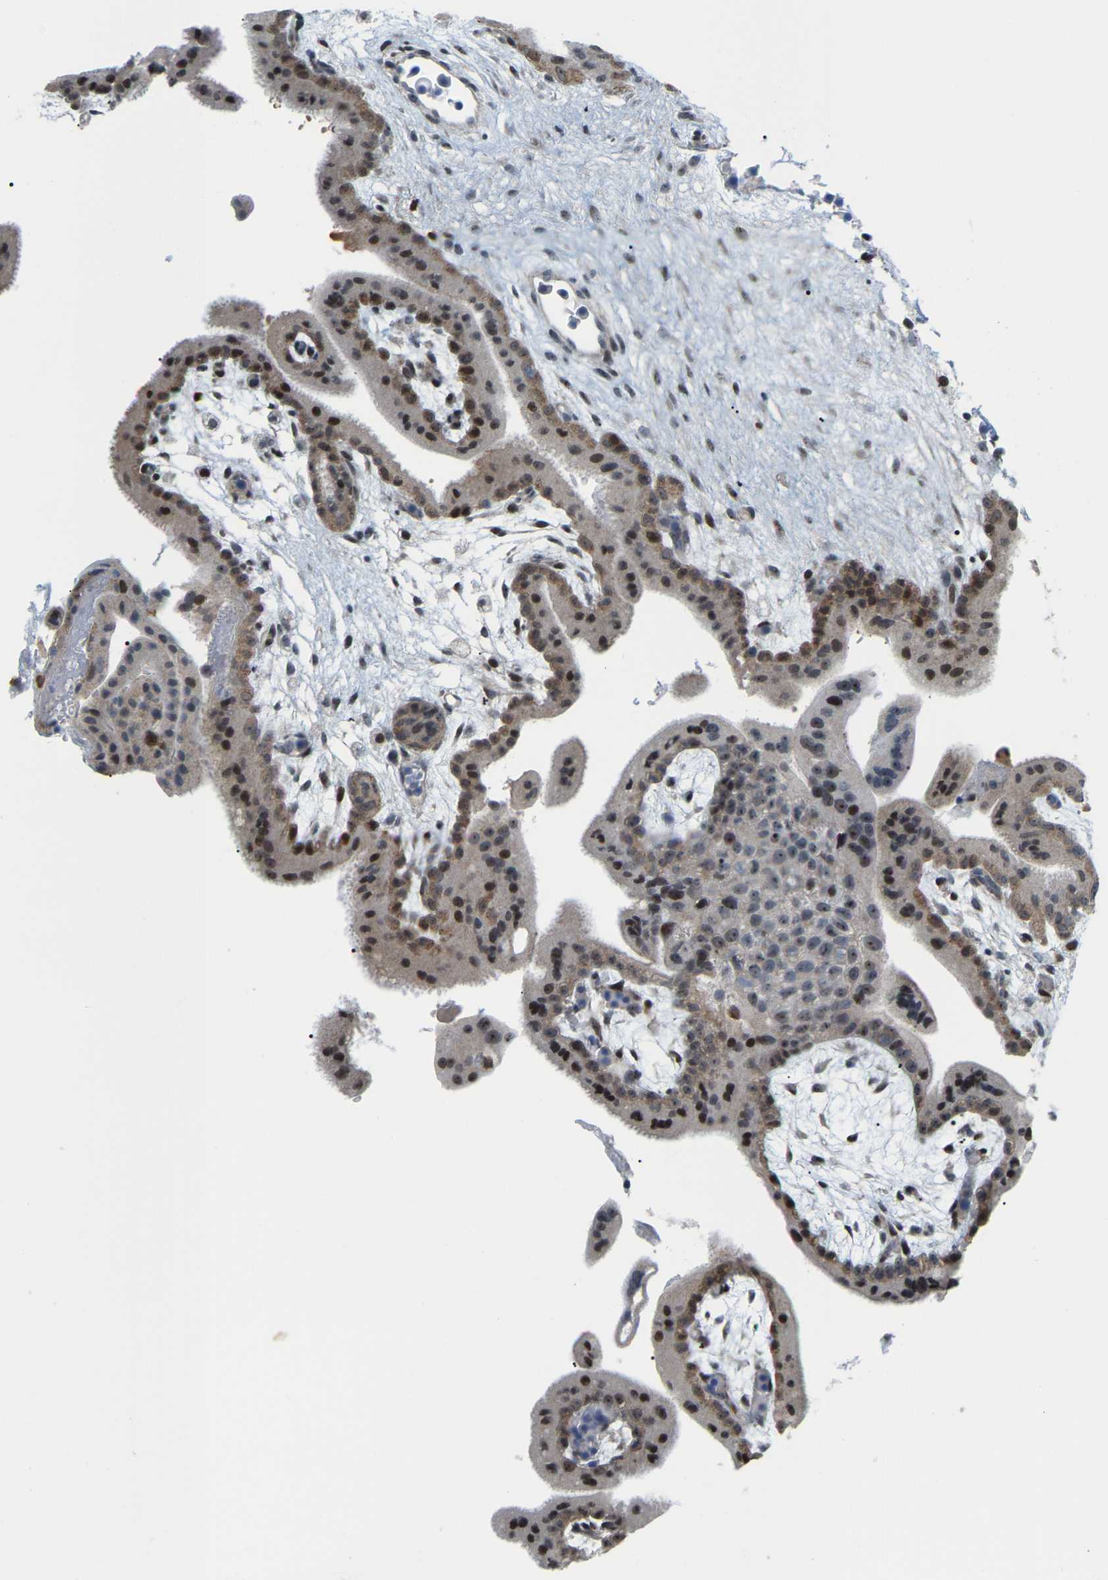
{"staining": {"intensity": "weak", "quantity": ">75%", "location": "cytoplasmic/membranous,nuclear"}, "tissue": "placenta", "cell_type": "Decidual cells", "image_type": "normal", "snomed": [{"axis": "morphology", "description": "Normal tissue, NOS"}, {"axis": "topography", "description": "Placenta"}], "caption": "IHC of unremarkable placenta exhibits low levels of weak cytoplasmic/membranous,nuclear staining in approximately >75% of decidual cells. The protein is stained brown, and the nuclei are stained in blue (DAB IHC with brightfield microscopy, high magnification).", "gene": "CROT", "patient": {"sex": "female", "age": 35}}